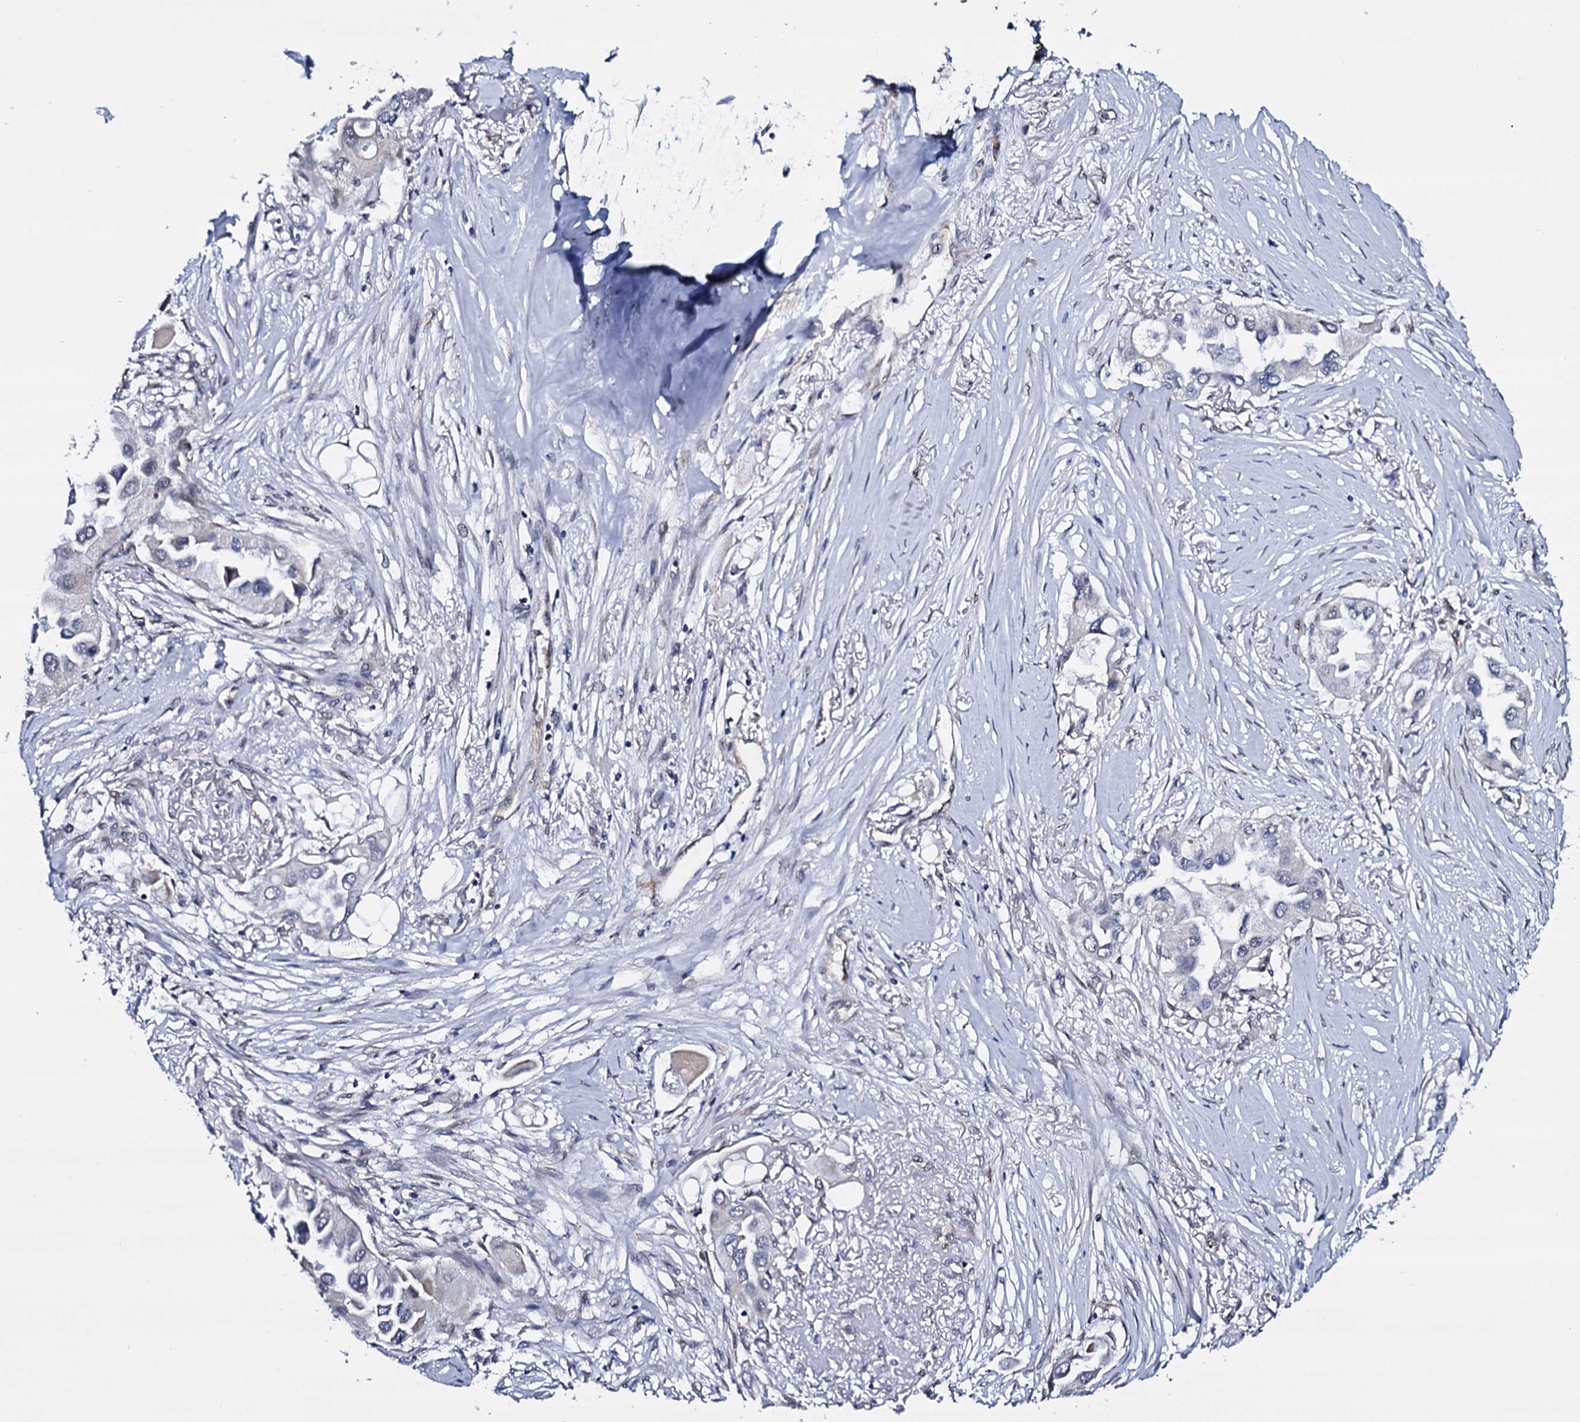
{"staining": {"intensity": "negative", "quantity": "none", "location": "none"}, "tissue": "lung cancer", "cell_type": "Tumor cells", "image_type": "cancer", "snomed": [{"axis": "morphology", "description": "Adenocarcinoma, NOS"}, {"axis": "topography", "description": "Lung"}], "caption": "Image shows no protein expression in tumor cells of lung cancer tissue.", "gene": "GAREM1", "patient": {"sex": "female", "age": 76}}